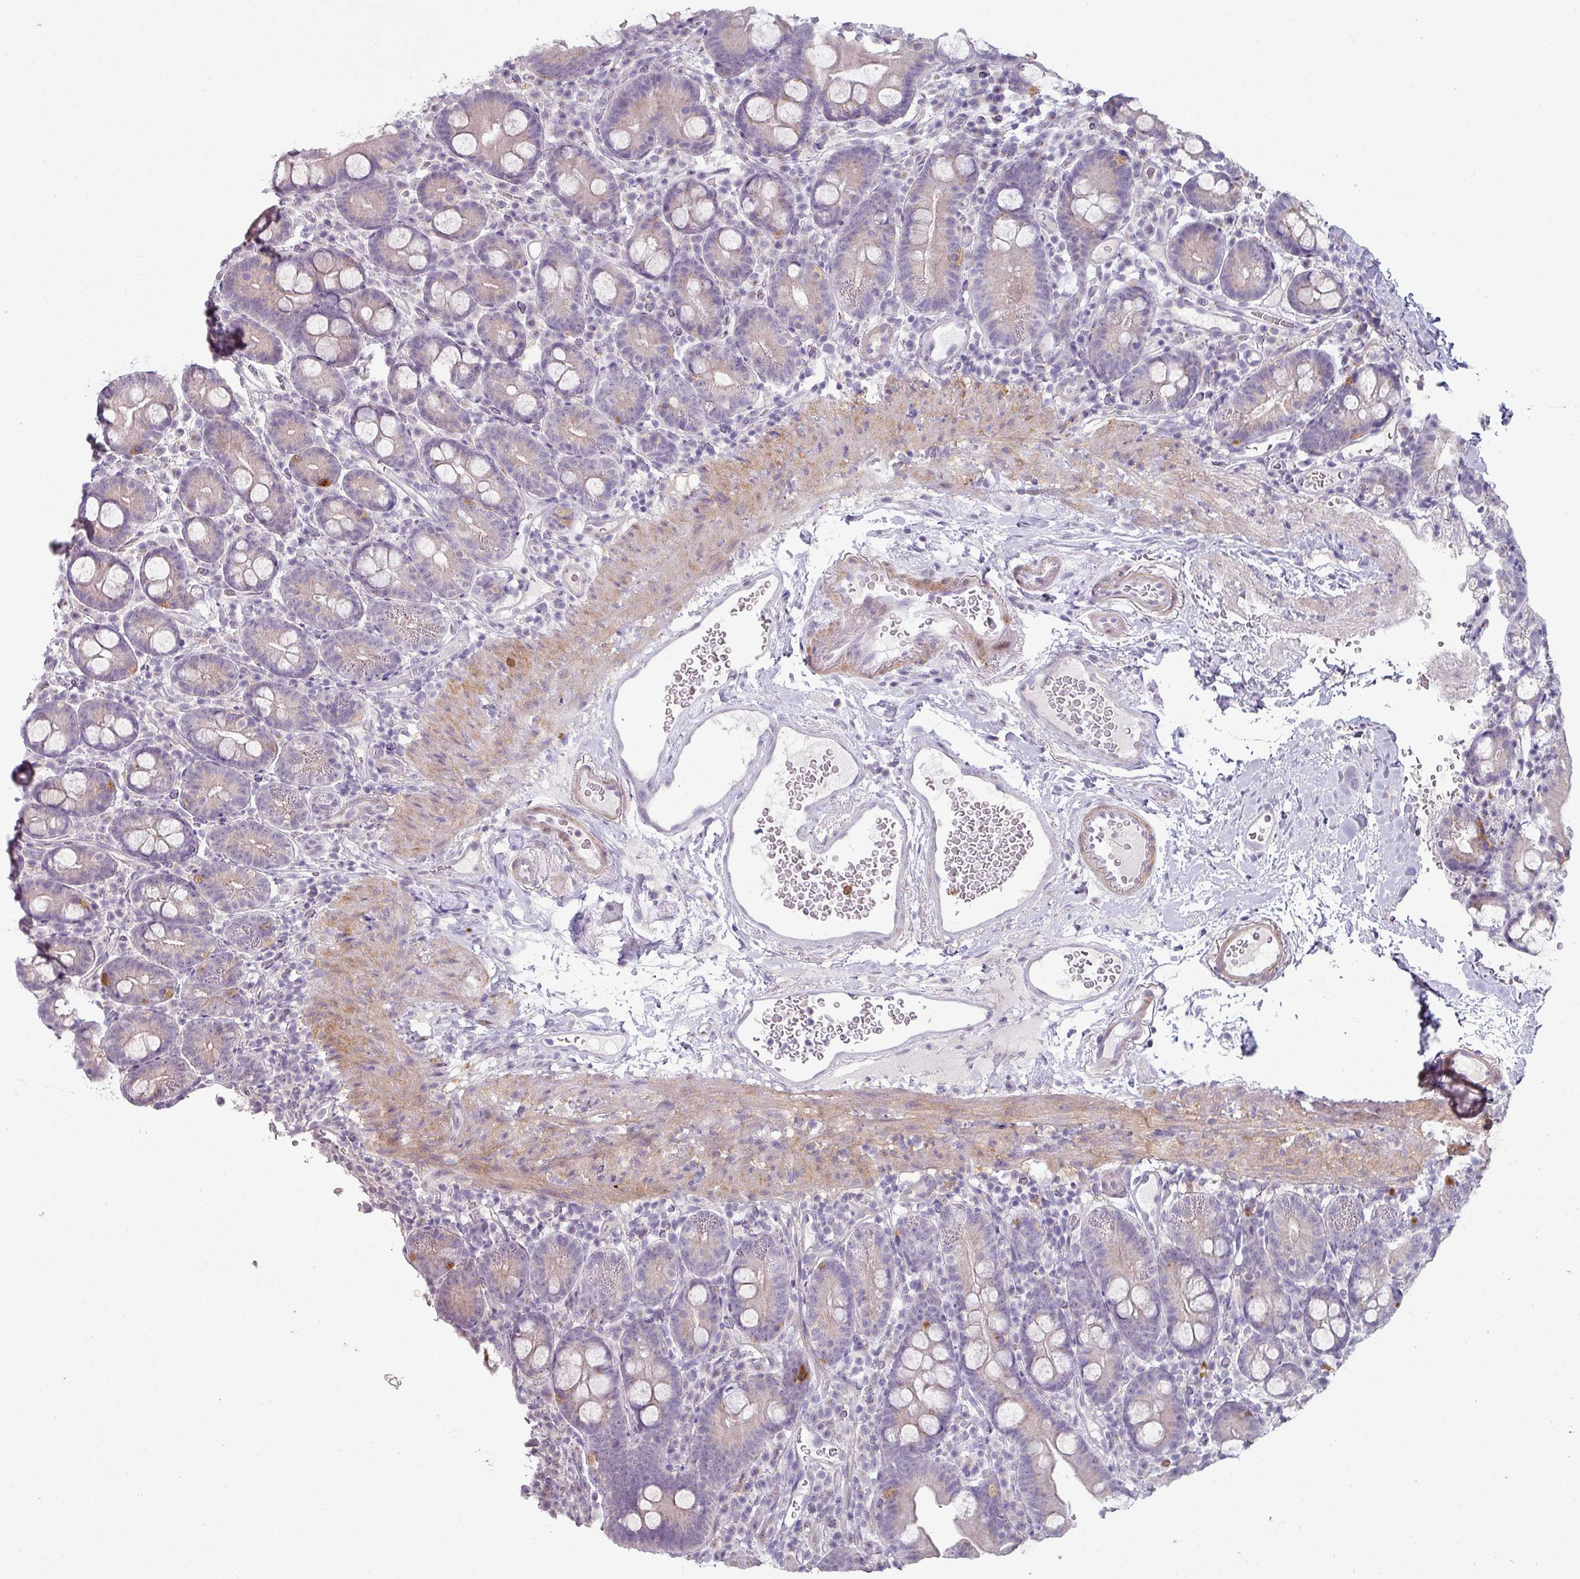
{"staining": {"intensity": "moderate", "quantity": "<25%", "location": "cytoplasmic/membranous"}, "tissue": "small intestine", "cell_type": "Glandular cells", "image_type": "normal", "snomed": [{"axis": "morphology", "description": "Normal tissue, NOS"}, {"axis": "topography", "description": "Small intestine"}], "caption": "The immunohistochemical stain shows moderate cytoplasmic/membranous positivity in glandular cells of benign small intestine.", "gene": "MAGEC3", "patient": {"sex": "female", "age": 68}}